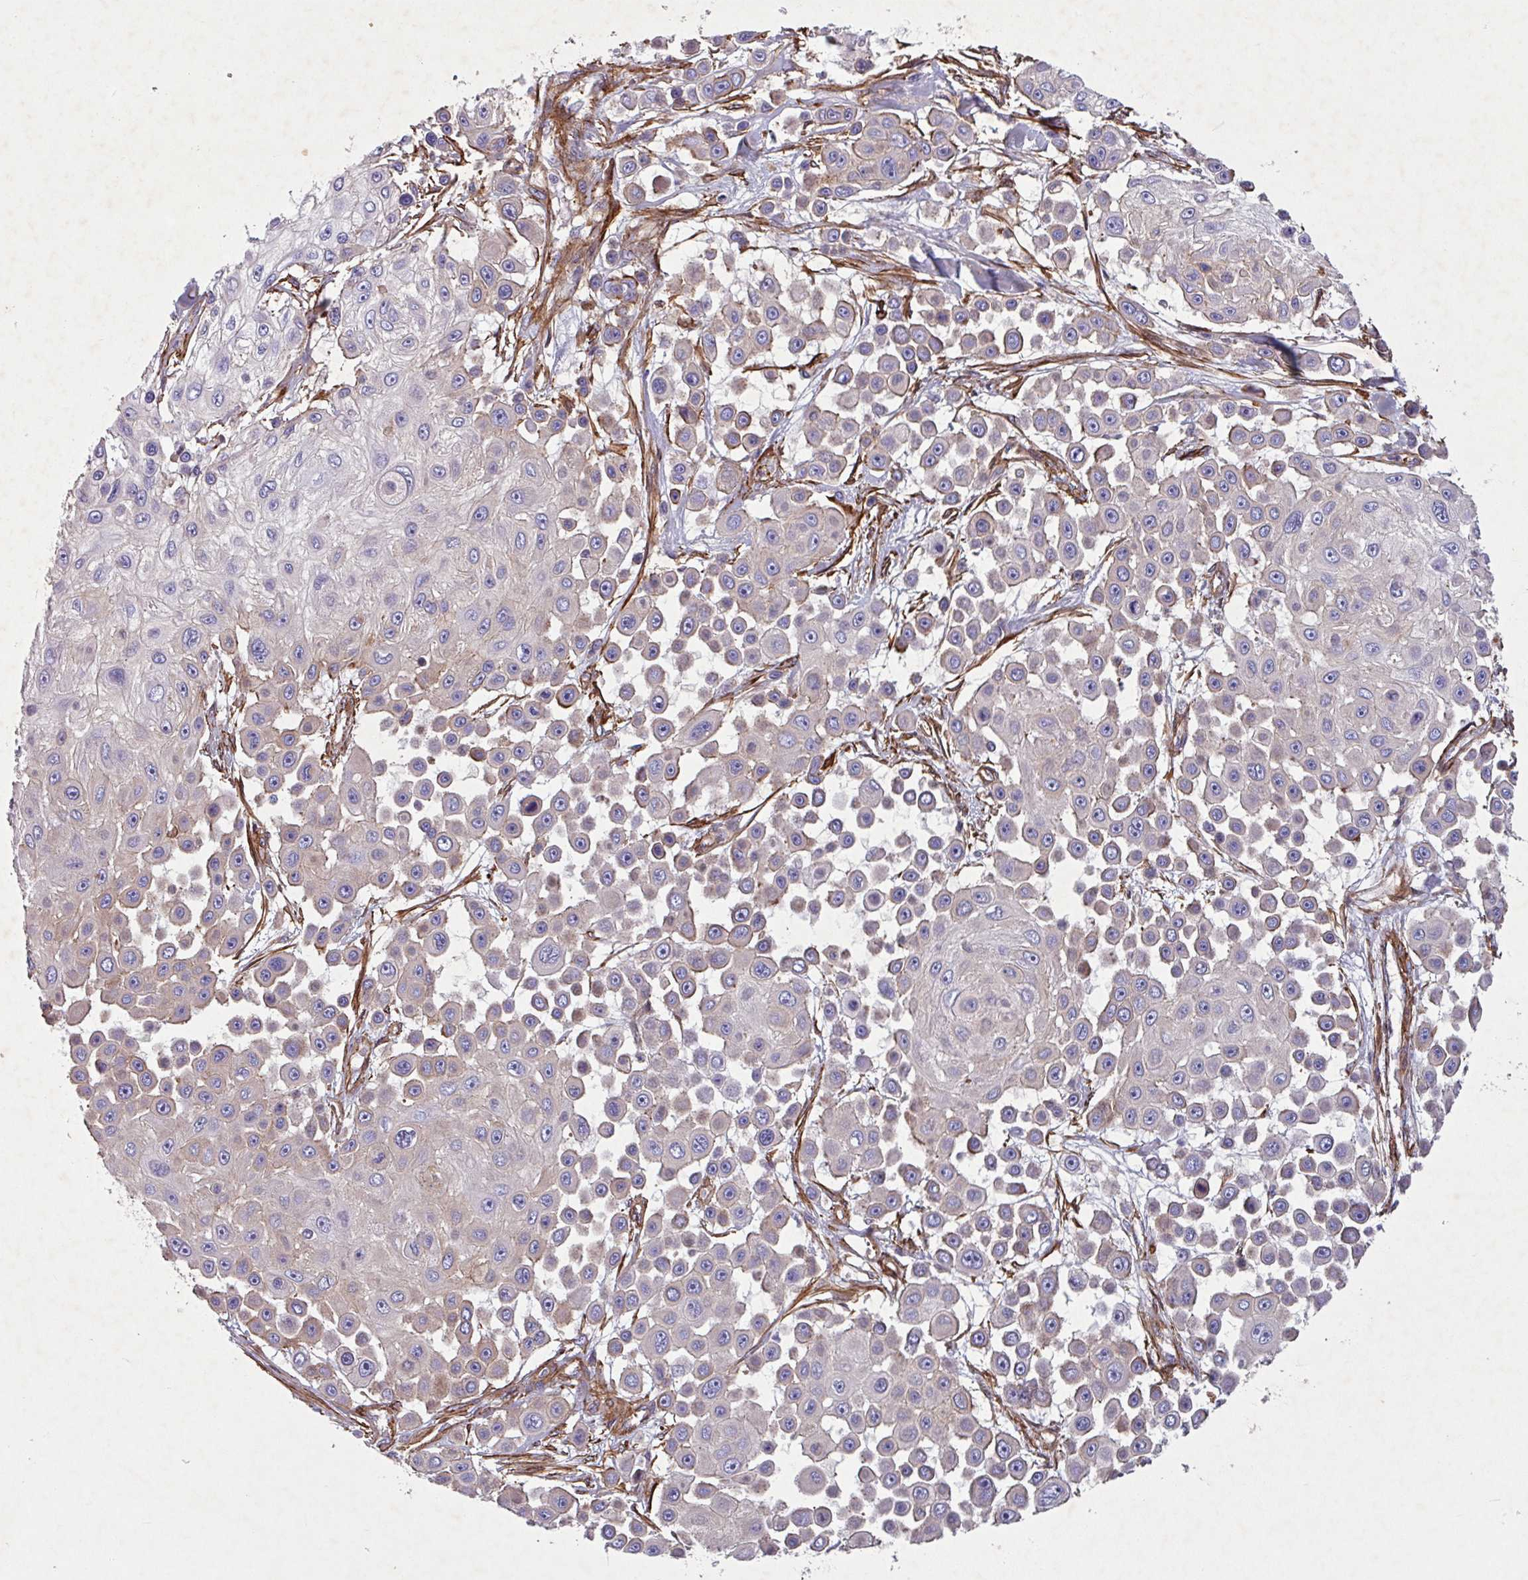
{"staining": {"intensity": "weak", "quantity": "<25%", "location": "cytoplasmic/membranous"}, "tissue": "skin cancer", "cell_type": "Tumor cells", "image_type": "cancer", "snomed": [{"axis": "morphology", "description": "Squamous cell carcinoma, NOS"}, {"axis": "topography", "description": "Skin"}], "caption": "Tumor cells are negative for brown protein staining in skin squamous cell carcinoma.", "gene": "ATP2C2", "patient": {"sex": "male", "age": 67}}